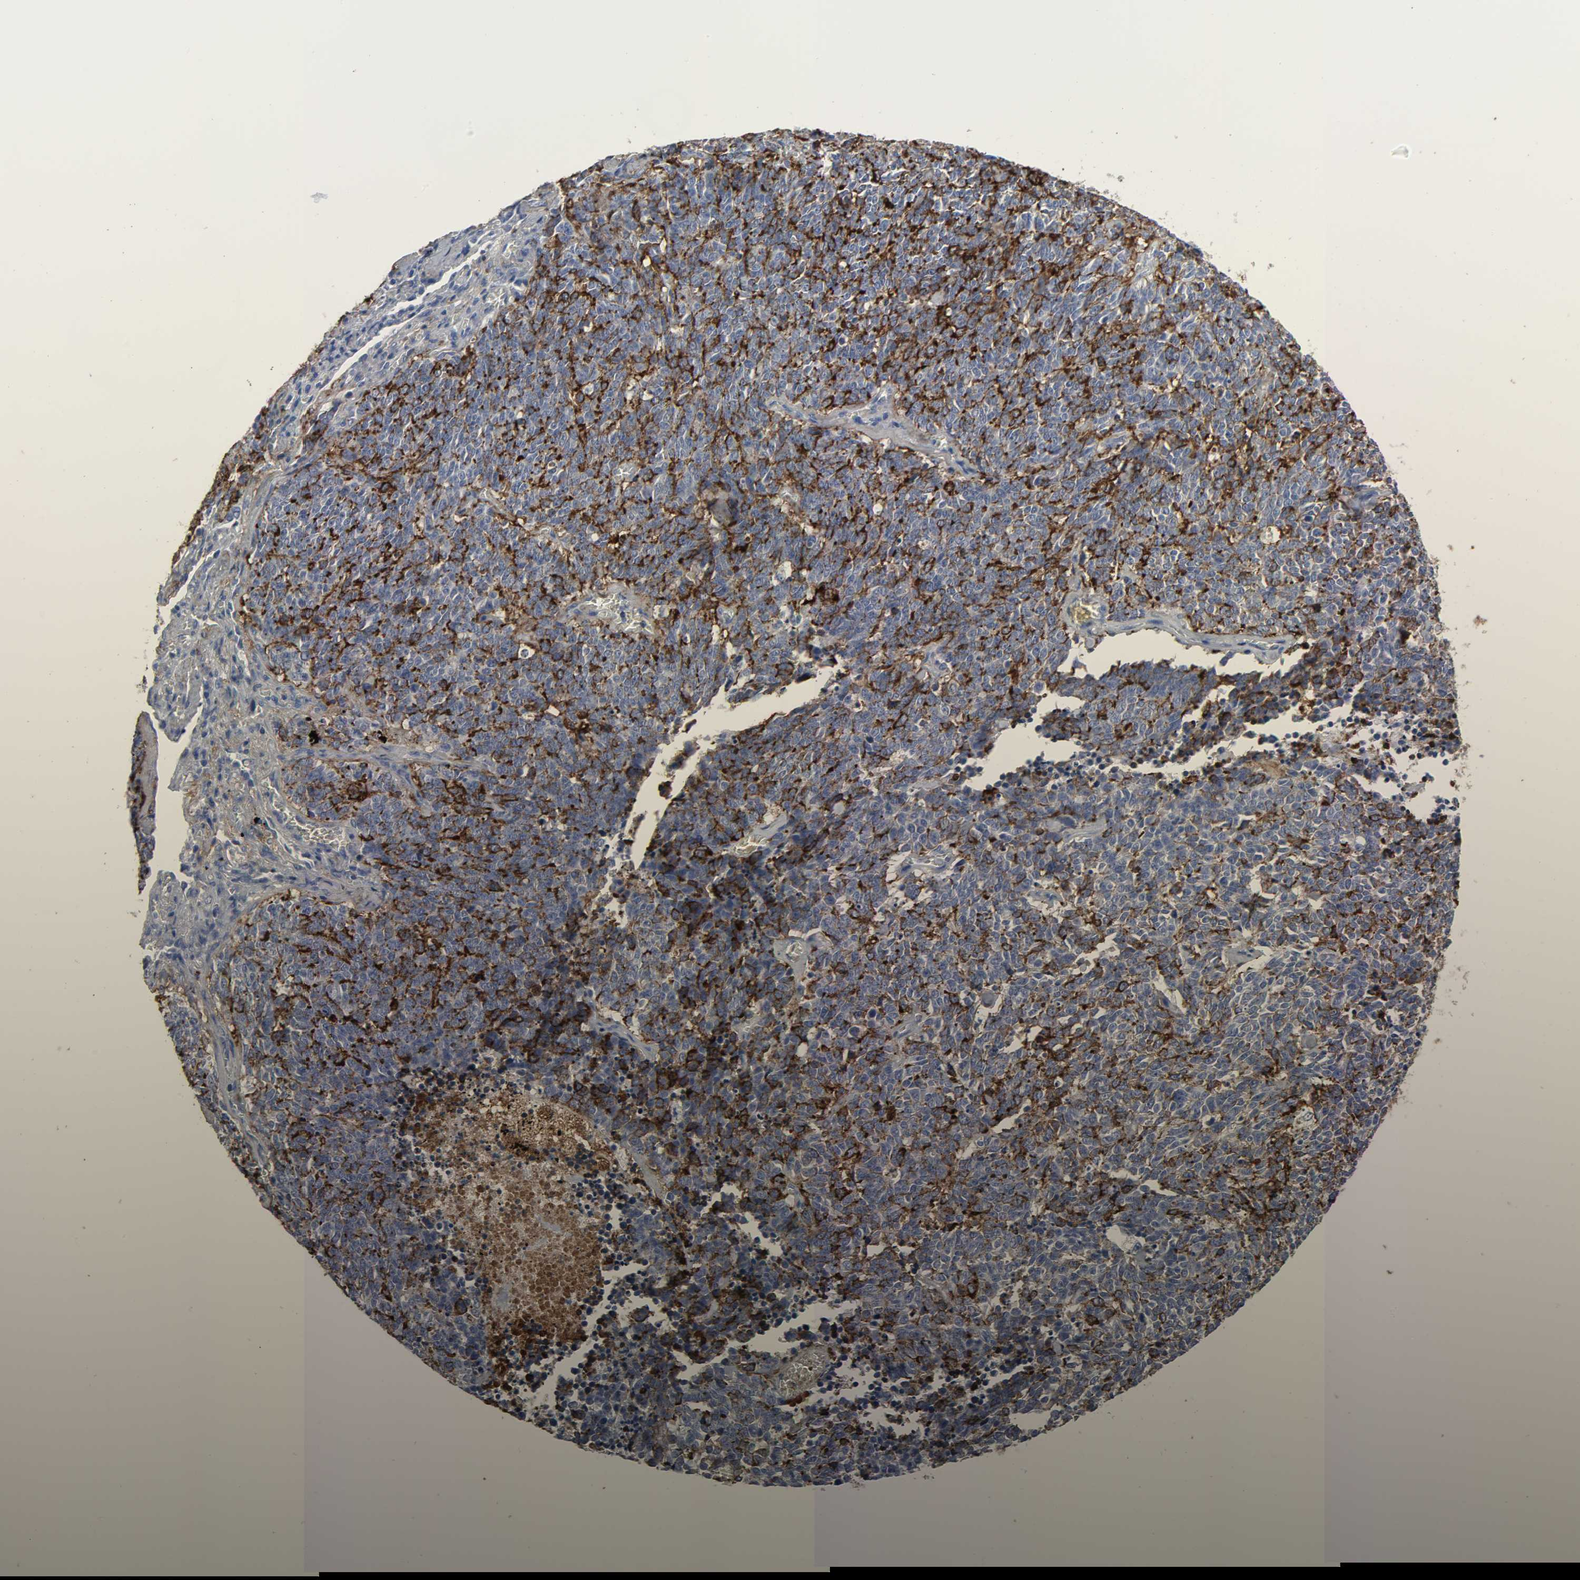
{"staining": {"intensity": "negative", "quantity": "none", "location": "none"}, "tissue": "lung cancer", "cell_type": "Tumor cells", "image_type": "cancer", "snomed": [{"axis": "morphology", "description": "Neoplasm, malignant, NOS"}, {"axis": "topography", "description": "Lung"}], "caption": "The photomicrograph shows no staining of tumor cells in lung cancer (neoplasm (malignant)).", "gene": "FBLN1", "patient": {"sex": "female", "age": 58}}